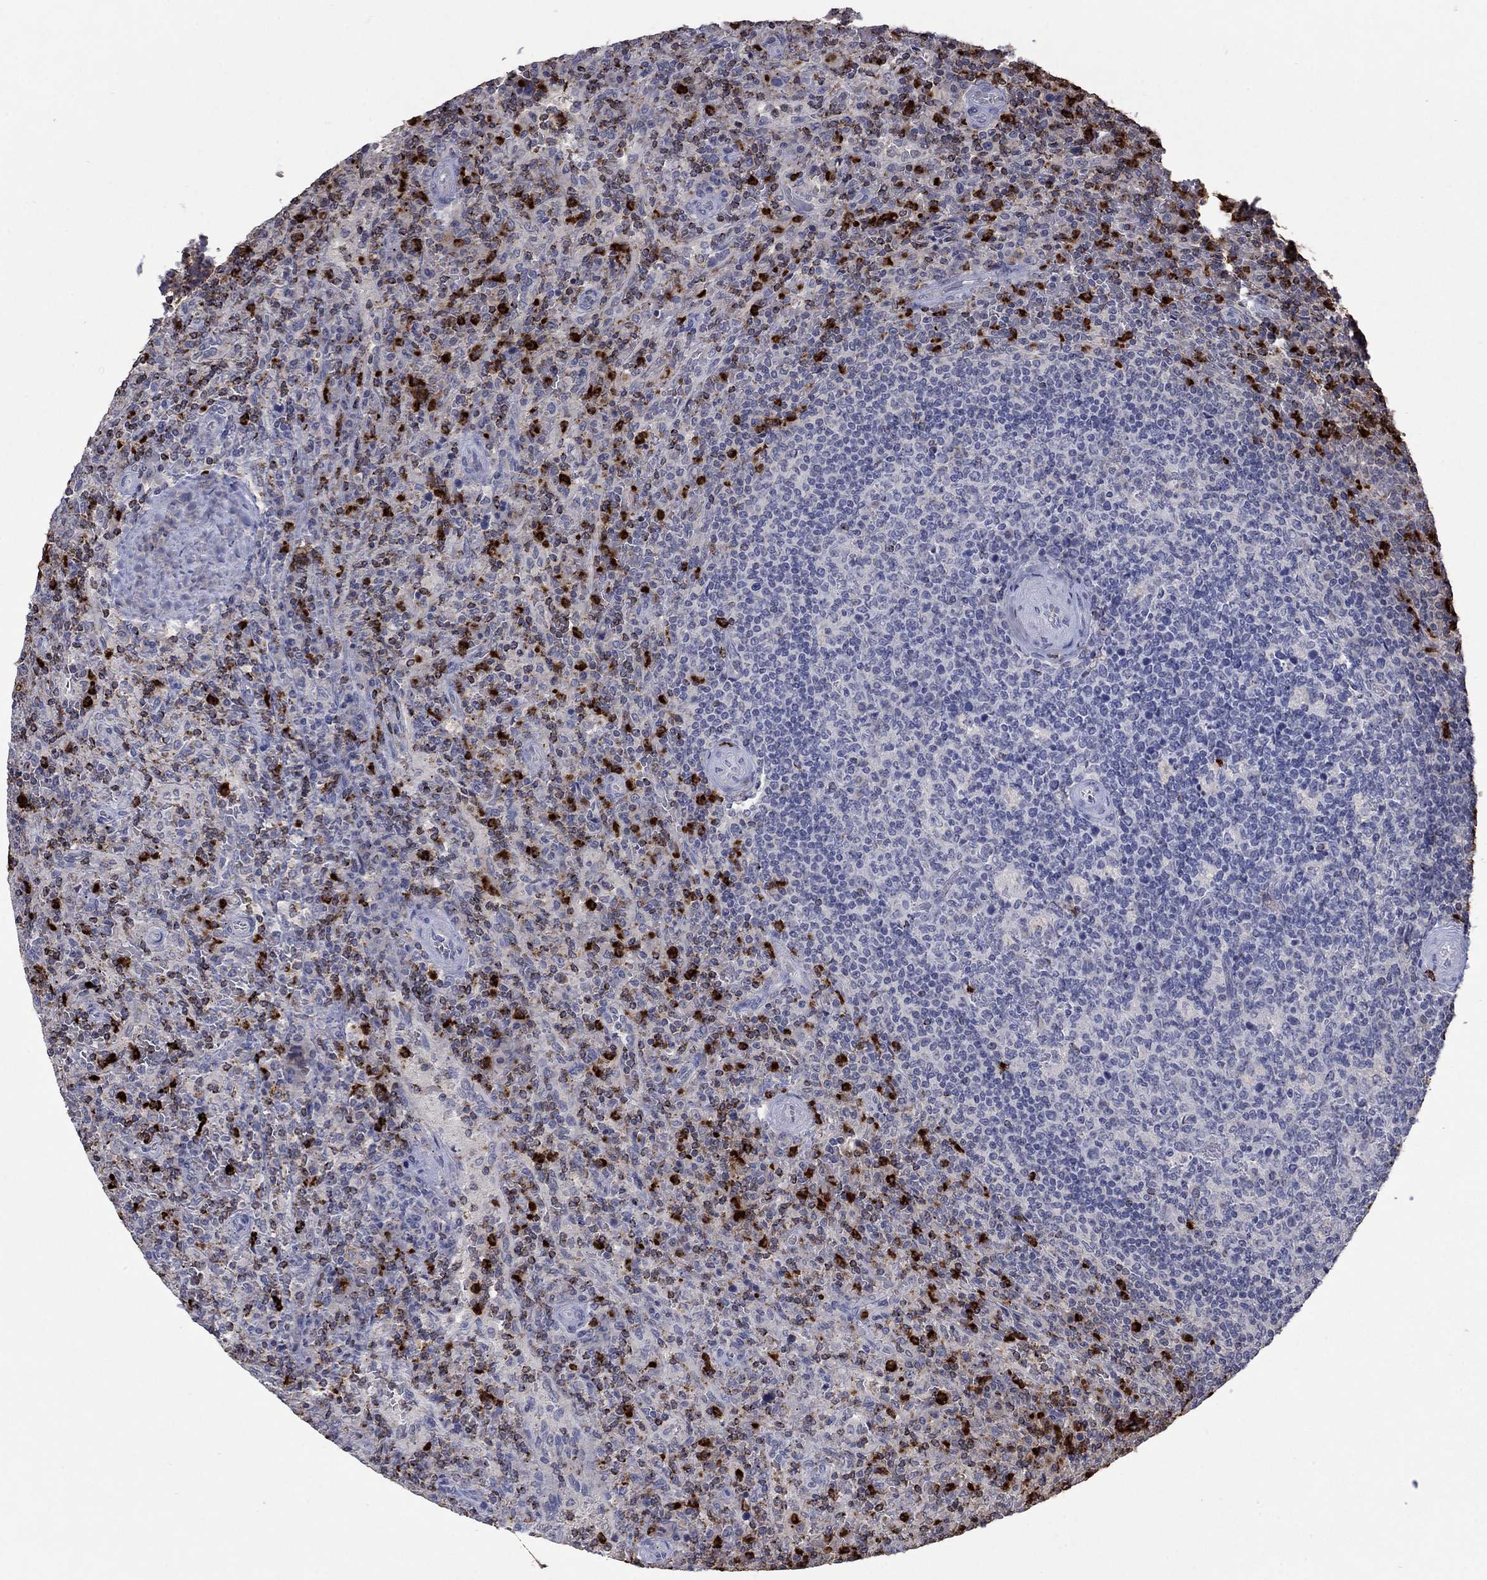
{"staining": {"intensity": "strong", "quantity": "25%-75%", "location": "cytoplasmic/membranous"}, "tissue": "lymphoma", "cell_type": "Tumor cells", "image_type": "cancer", "snomed": [{"axis": "morphology", "description": "Malignant lymphoma, non-Hodgkin's type, Low grade"}, {"axis": "topography", "description": "Spleen"}], "caption": "This histopathology image exhibits immunohistochemistry staining of lymphoma, with high strong cytoplasmic/membranous staining in about 25%-75% of tumor cells.", "gene": "CCL5", "patient": {"sex": "male", "age": 62}}